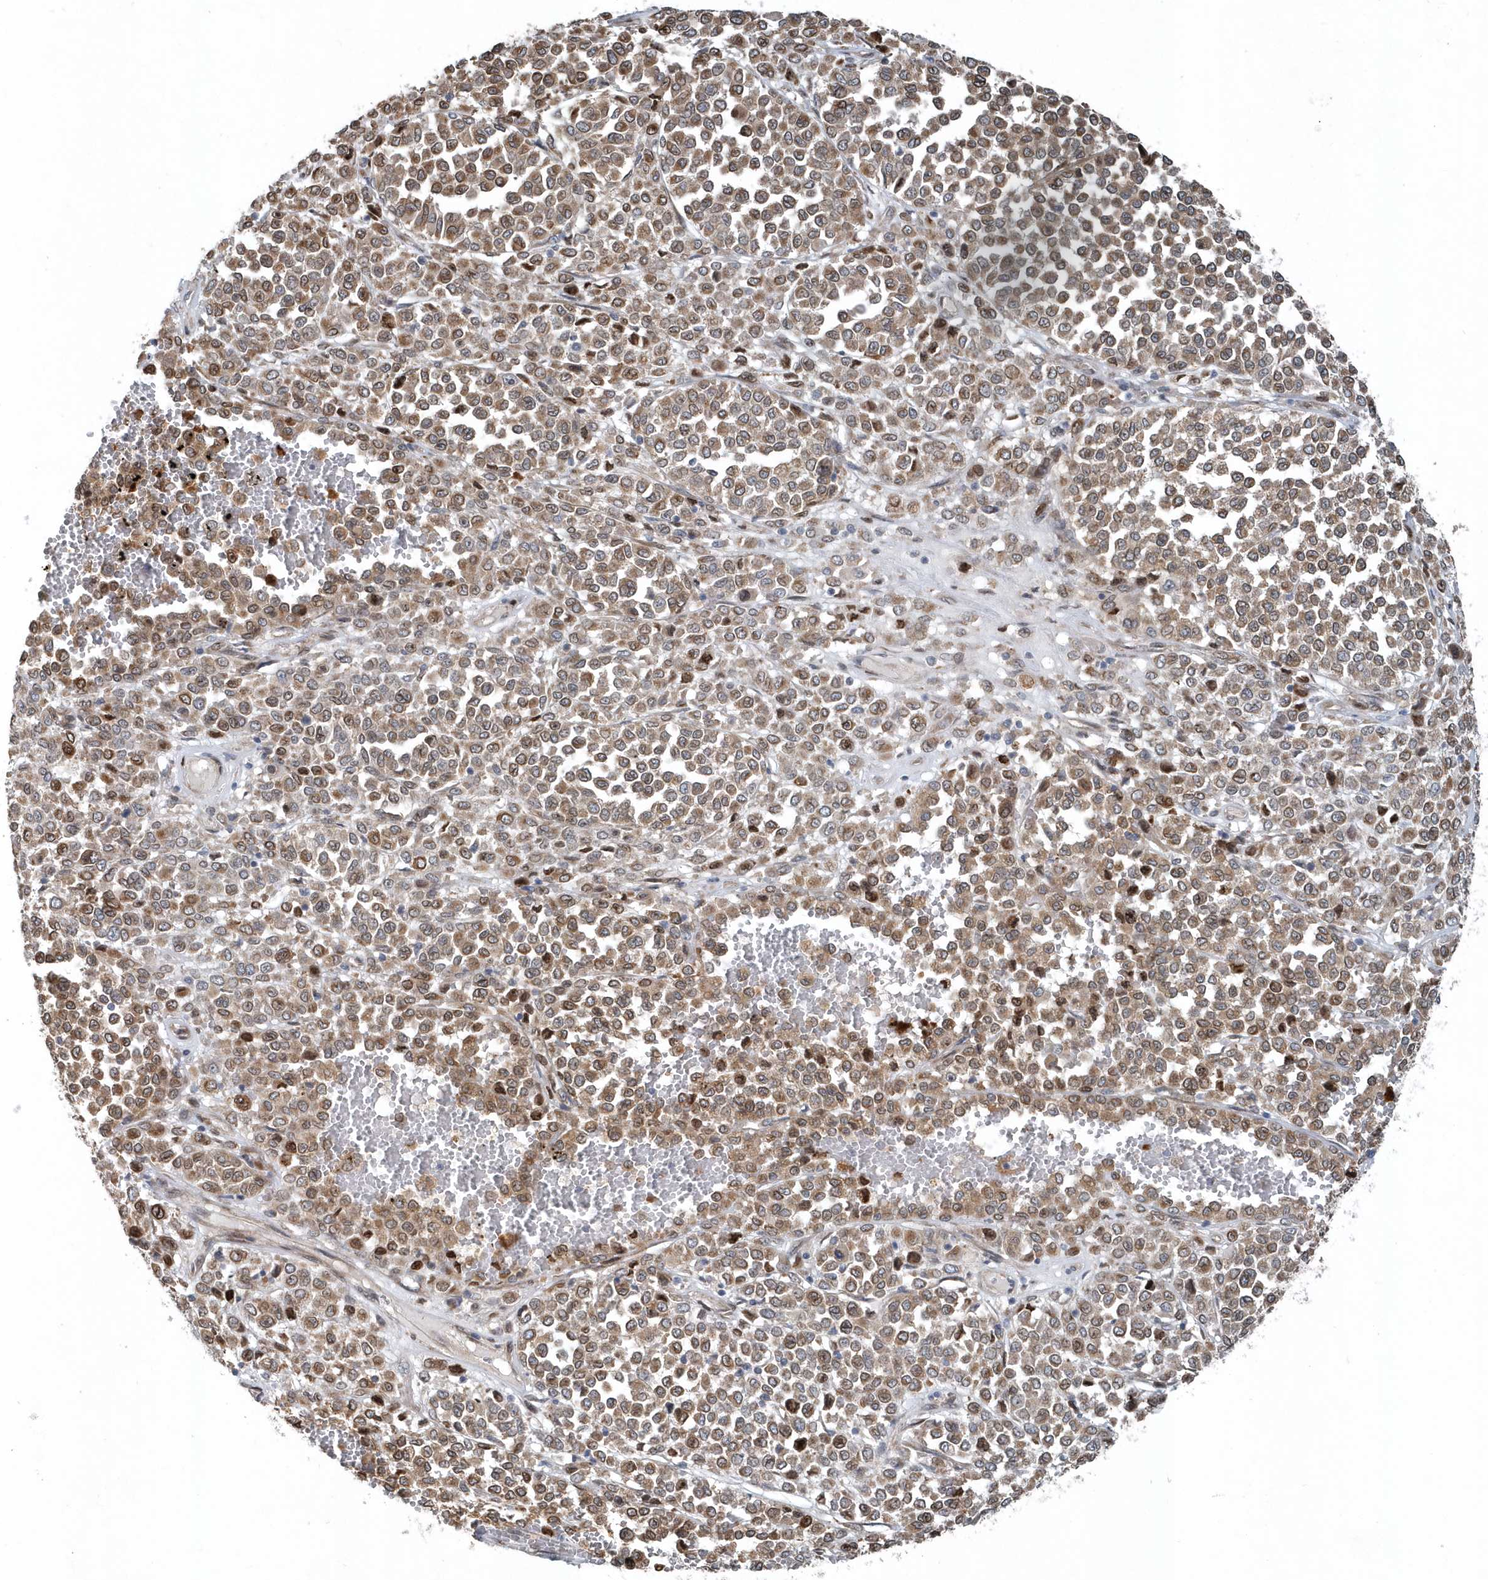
{"staining": {"intensity": "moderate", "quantity": ">75%", "location": "cytoplasmic/membranous,nuclear"}, "tissue": "melanoma", "cell_type": "Tumor cells", "image_type": "cancer", "snomed": [{"axis": "morphology", "description": "Malignant melanoma, Metastatic site"}, {"axis": "topography", "description": "Pancreas"}], "caption": "High-magnification brightfield microscopy of malignant melanoma (metastatic site) stained with DAB (3,3'-diaminobenzidine) (brown) and counterstained with hematoxylin (blue). tumor cells exhibit moderate cytoplasmic/membranous and nuclear staining is seen in about>75% of cells.", "gene": "MCC", "patient": {"sex": "female", "age": 30}}